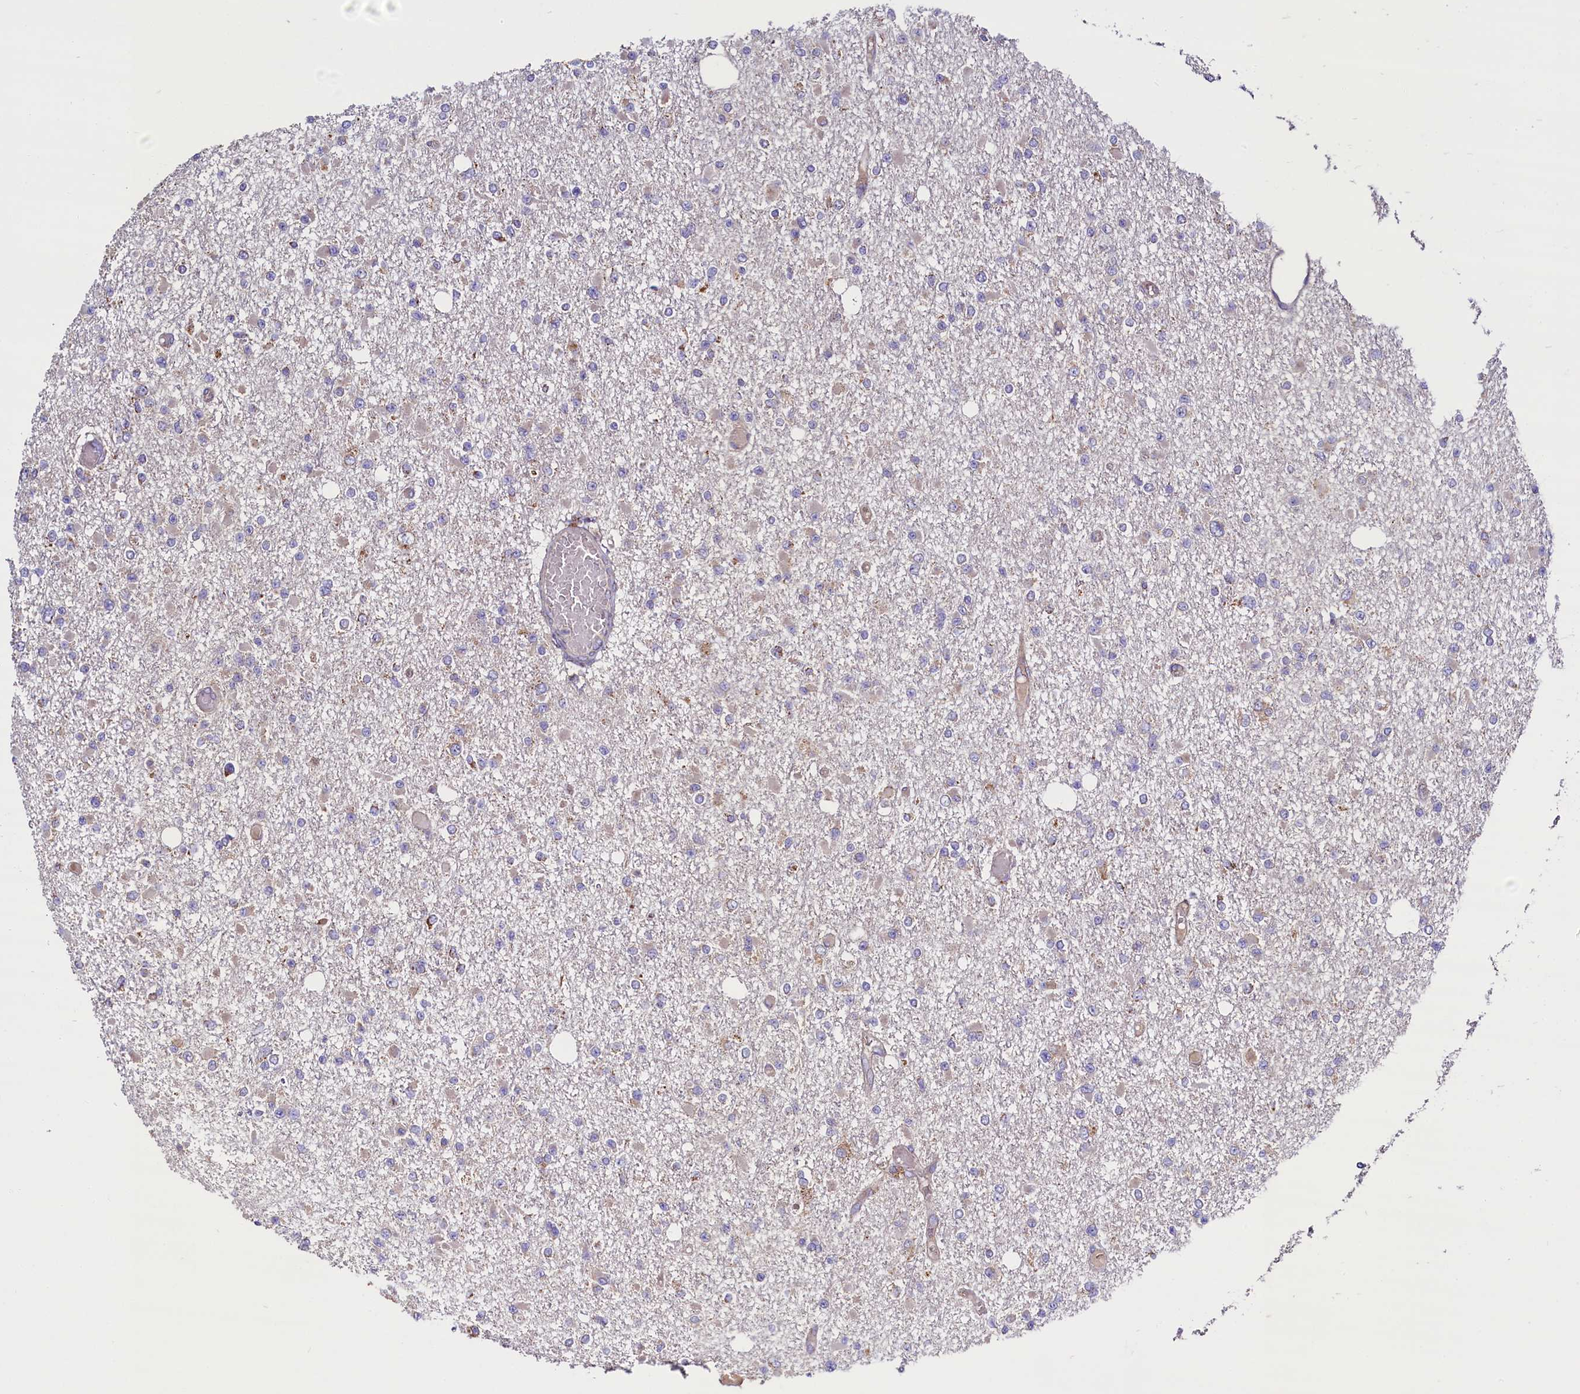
{"staining": {"intensity": "negative", "quantity": "none", "location": "none"}, "tissue": "glioma", "cell_type": "Tumor cells", "image_type": "cancer", "snomed": [{"axis": "morphology", "description": "Glioma, malignant, Low grade"}, {"axis": "topography", "description": "Brain"}], "caption": "A photomicrograph of human glioma is negative for staining in tumor cells. (DAB IHC, high magnification).", "gene": "ZSWIM1", "patient": {"sex": "female", "age": 22}}